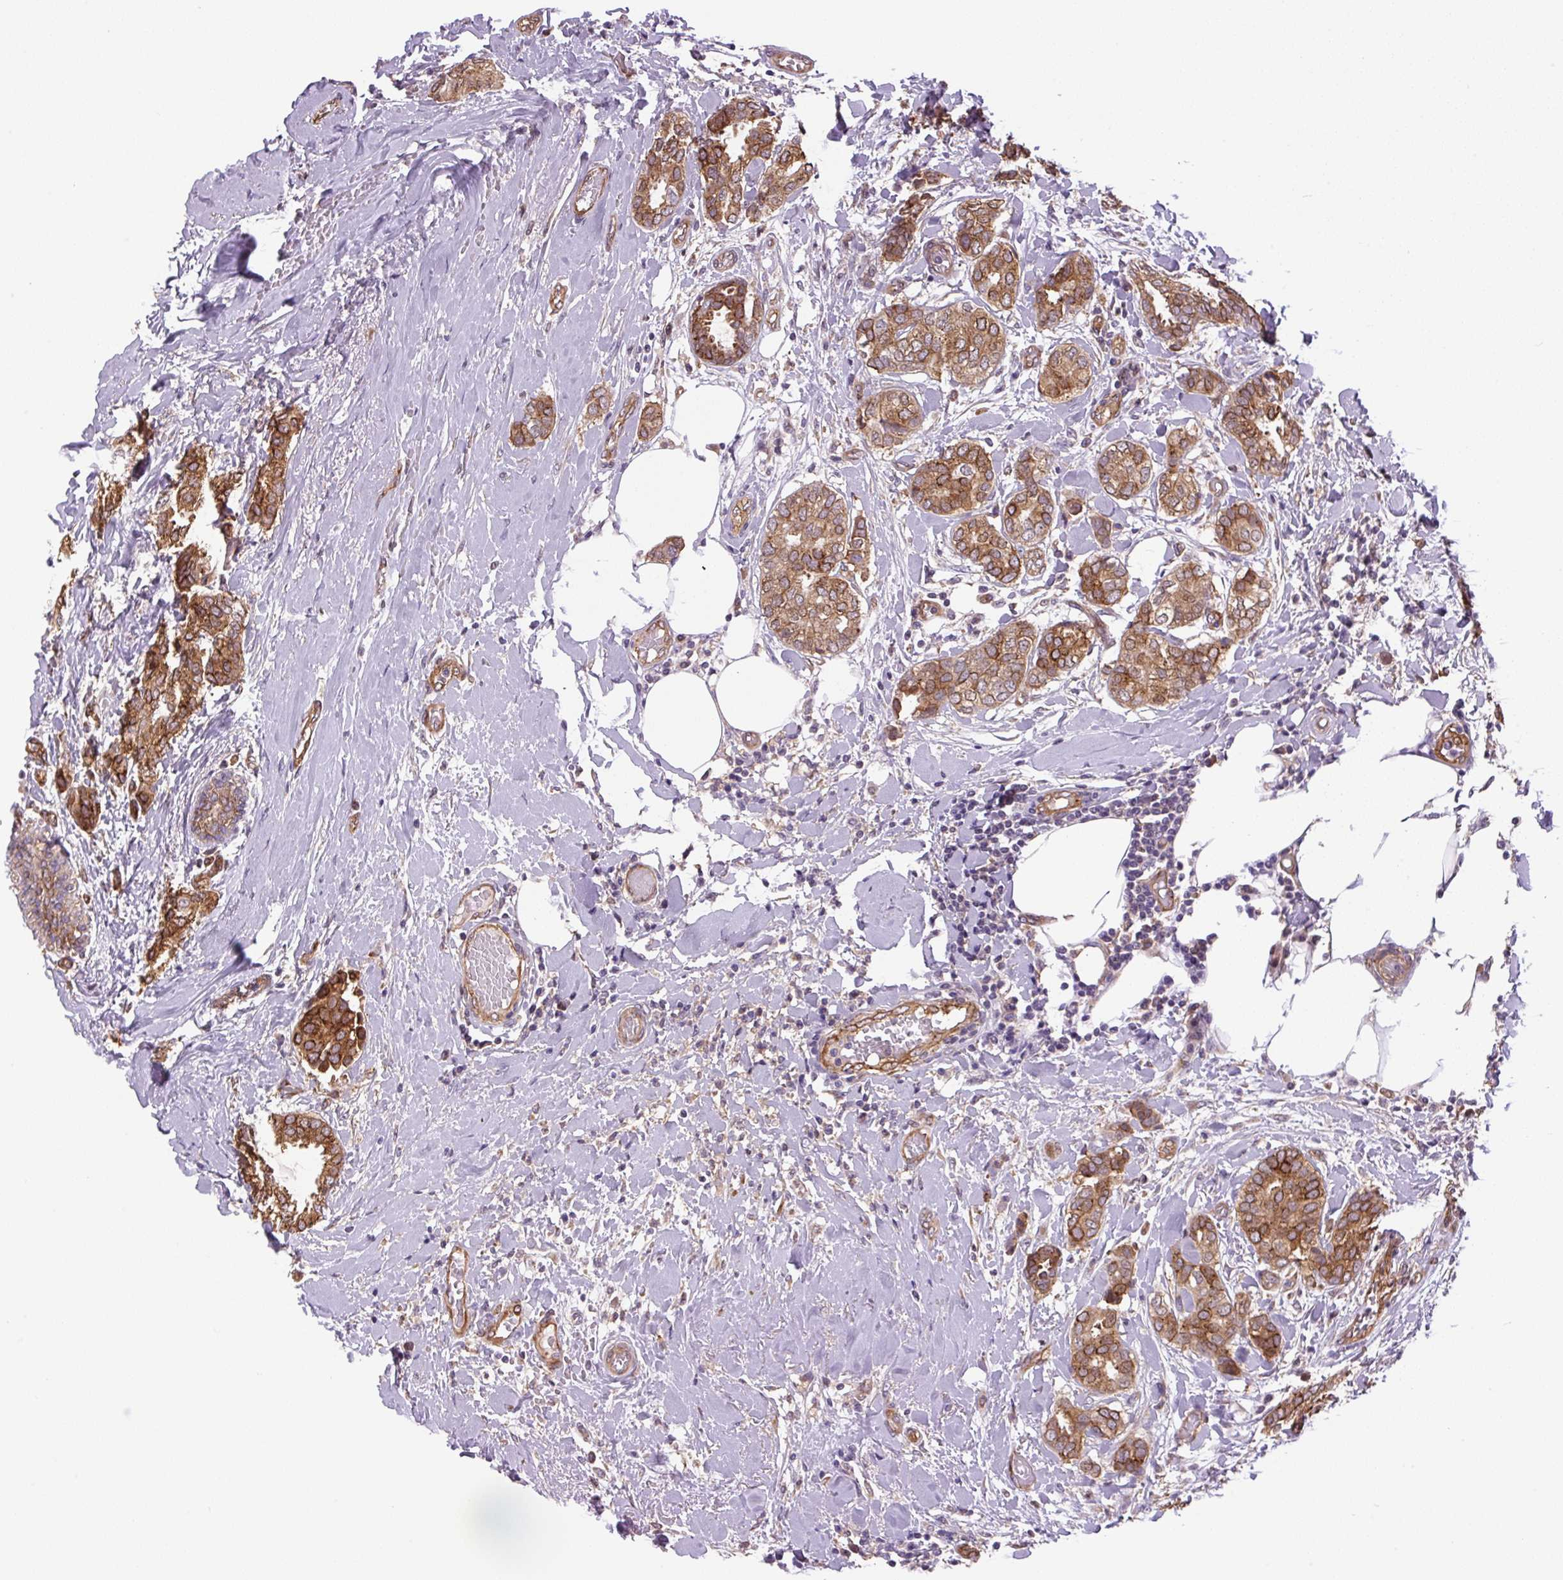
{"staining": {"intensity": "strong", "quantity": ">75%", "location": "cytoplasmic/membranous"}, "tissue": "breast cancer", "cell_type": "Tumor cells", "image_type": "cancer", "snomed": [{"axis": "morphology", "description": "Duct carcinoma"}, {"axis": "topography", "description": "Breast"}], "caption": "Tumor cells demonstrate high levels of strong cytoplasmic/membranous positivity in approximately >75% of cells in human breast cancer.", "gene": "SEPTIN10", "patient": {"sex": "female", "age": 73}}